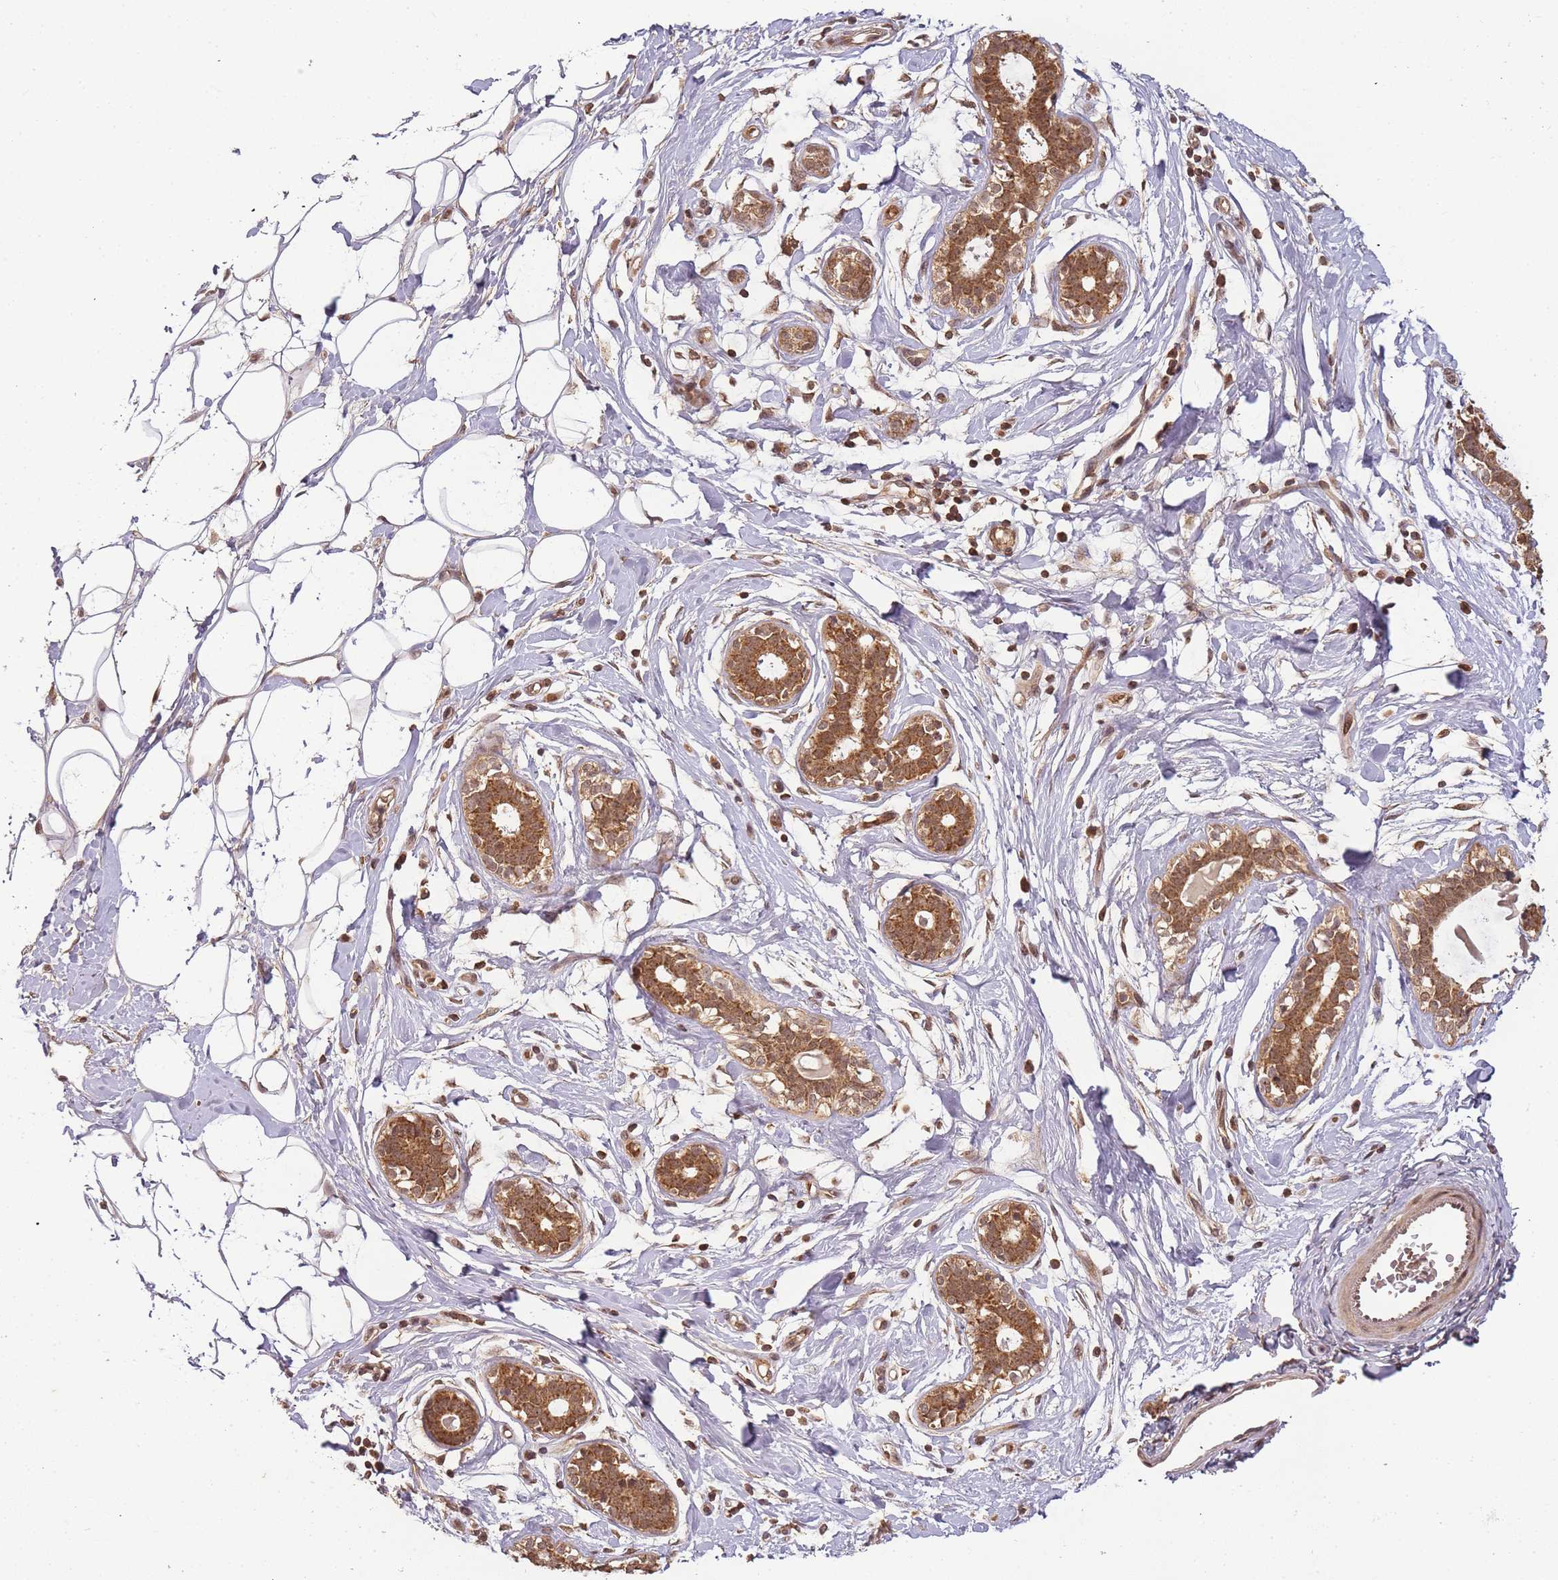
{"staining": {"intensity": "negative", "quantity": "none", "location": "none"}, "tissue": "adipose tissue", "cell_type": "Adipocytes", "image_type": "normal", "snomed": [{"axis": "morphology", "description": "Normal tissue, NOS"}, {"axis": "topography", "description": "Breast"}], "caption": "Immunohistochemistry (IHC) of normal human adipose tissue displays no positivity in adipocytes.", "gene": "ZNF497", "patient": {"sex": "female", "age": 26}}